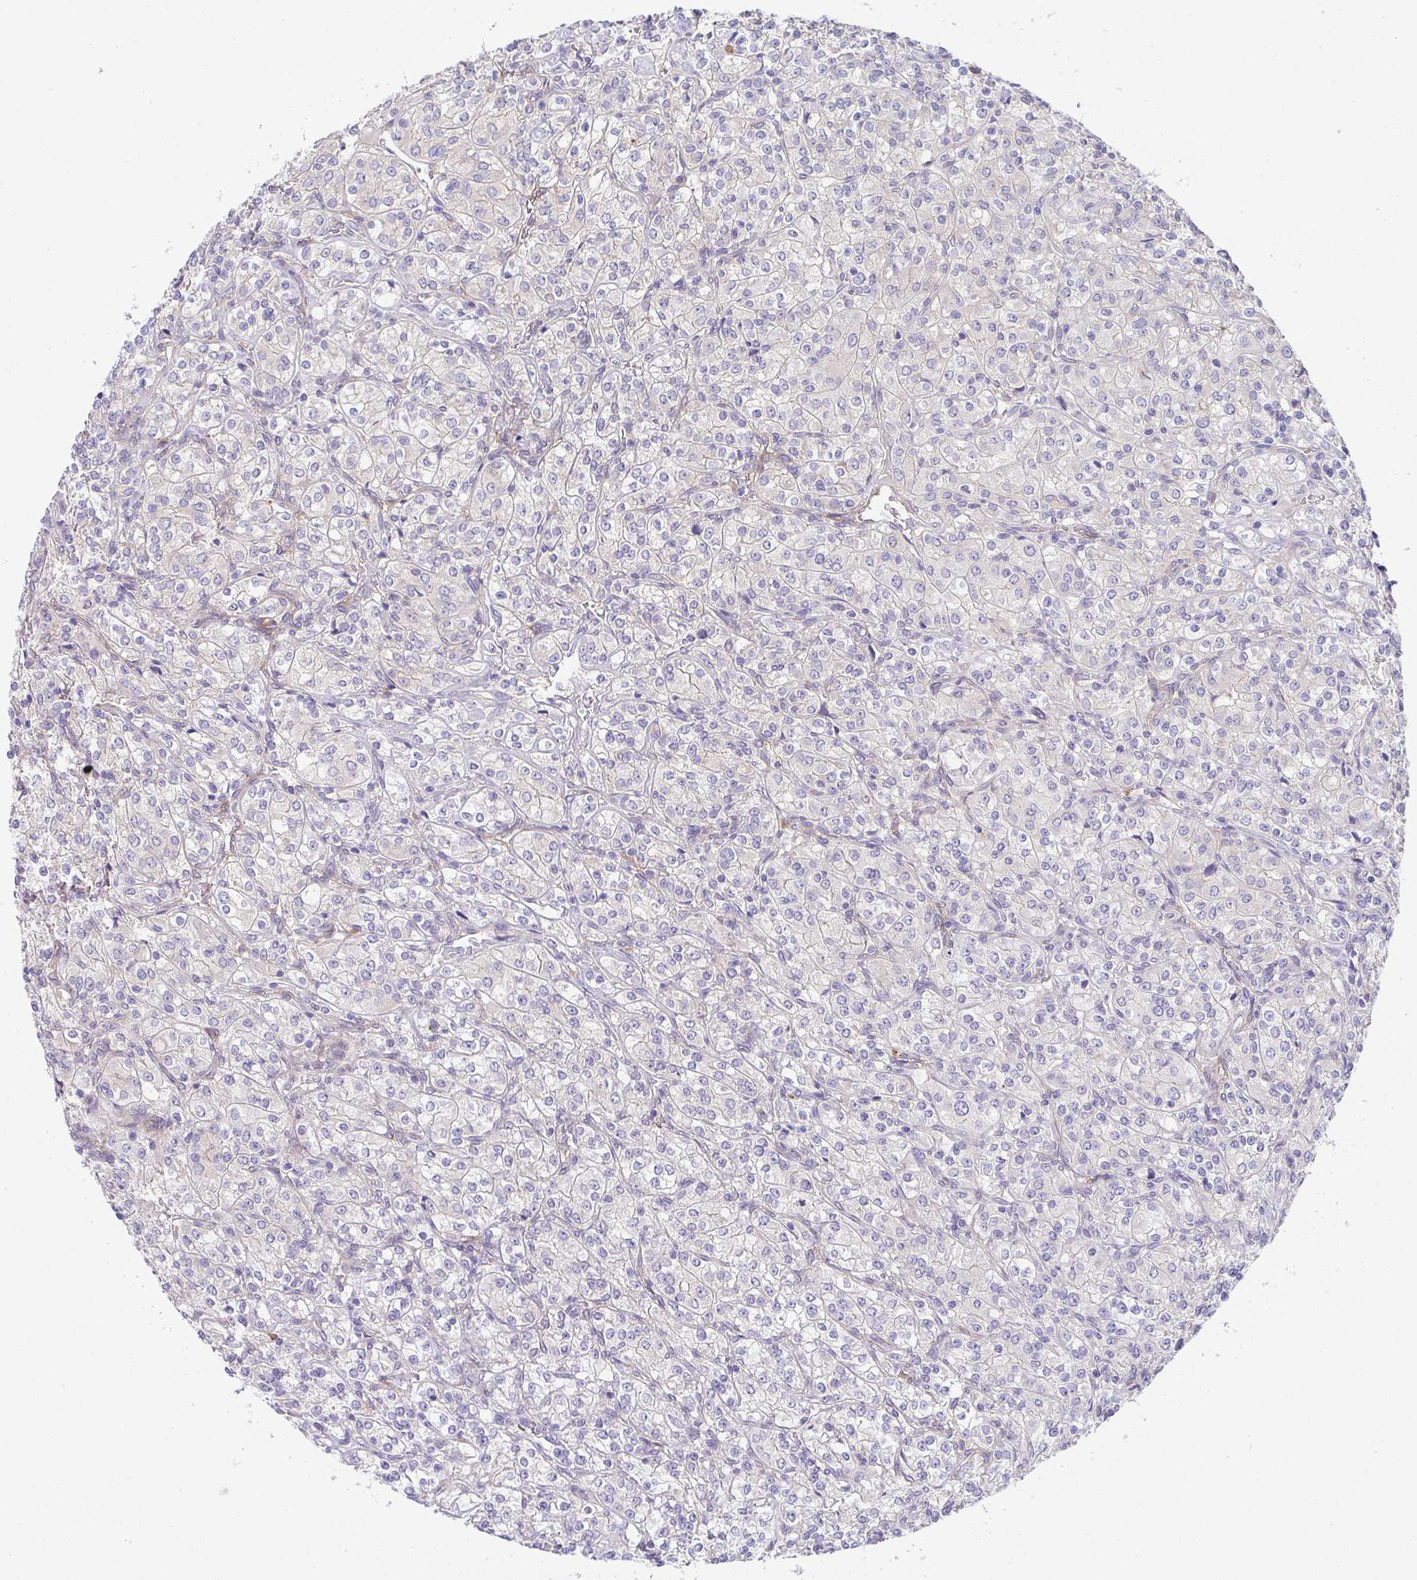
{"staining": {"intensity": "negative", "quantity": "none", "location": "none"}, "tissue": "renal cancer", "cell_type": "Tumor cells", "image_type": "cancer", "snomed": [{"axis": "morphology", "description": "Adenocarcinoma, NOS"}, {"axis": "topography", "description": "Kidney"}], "caption": "The image demonstrates no staining of tumor cells in adenocarcinoma (renal). The staining is performed using DAB brown chromogen with nuclei counter-stained in using hematoxylin.", "gene": "GAB1", "patient": {"sex": "male", "age": 77}}